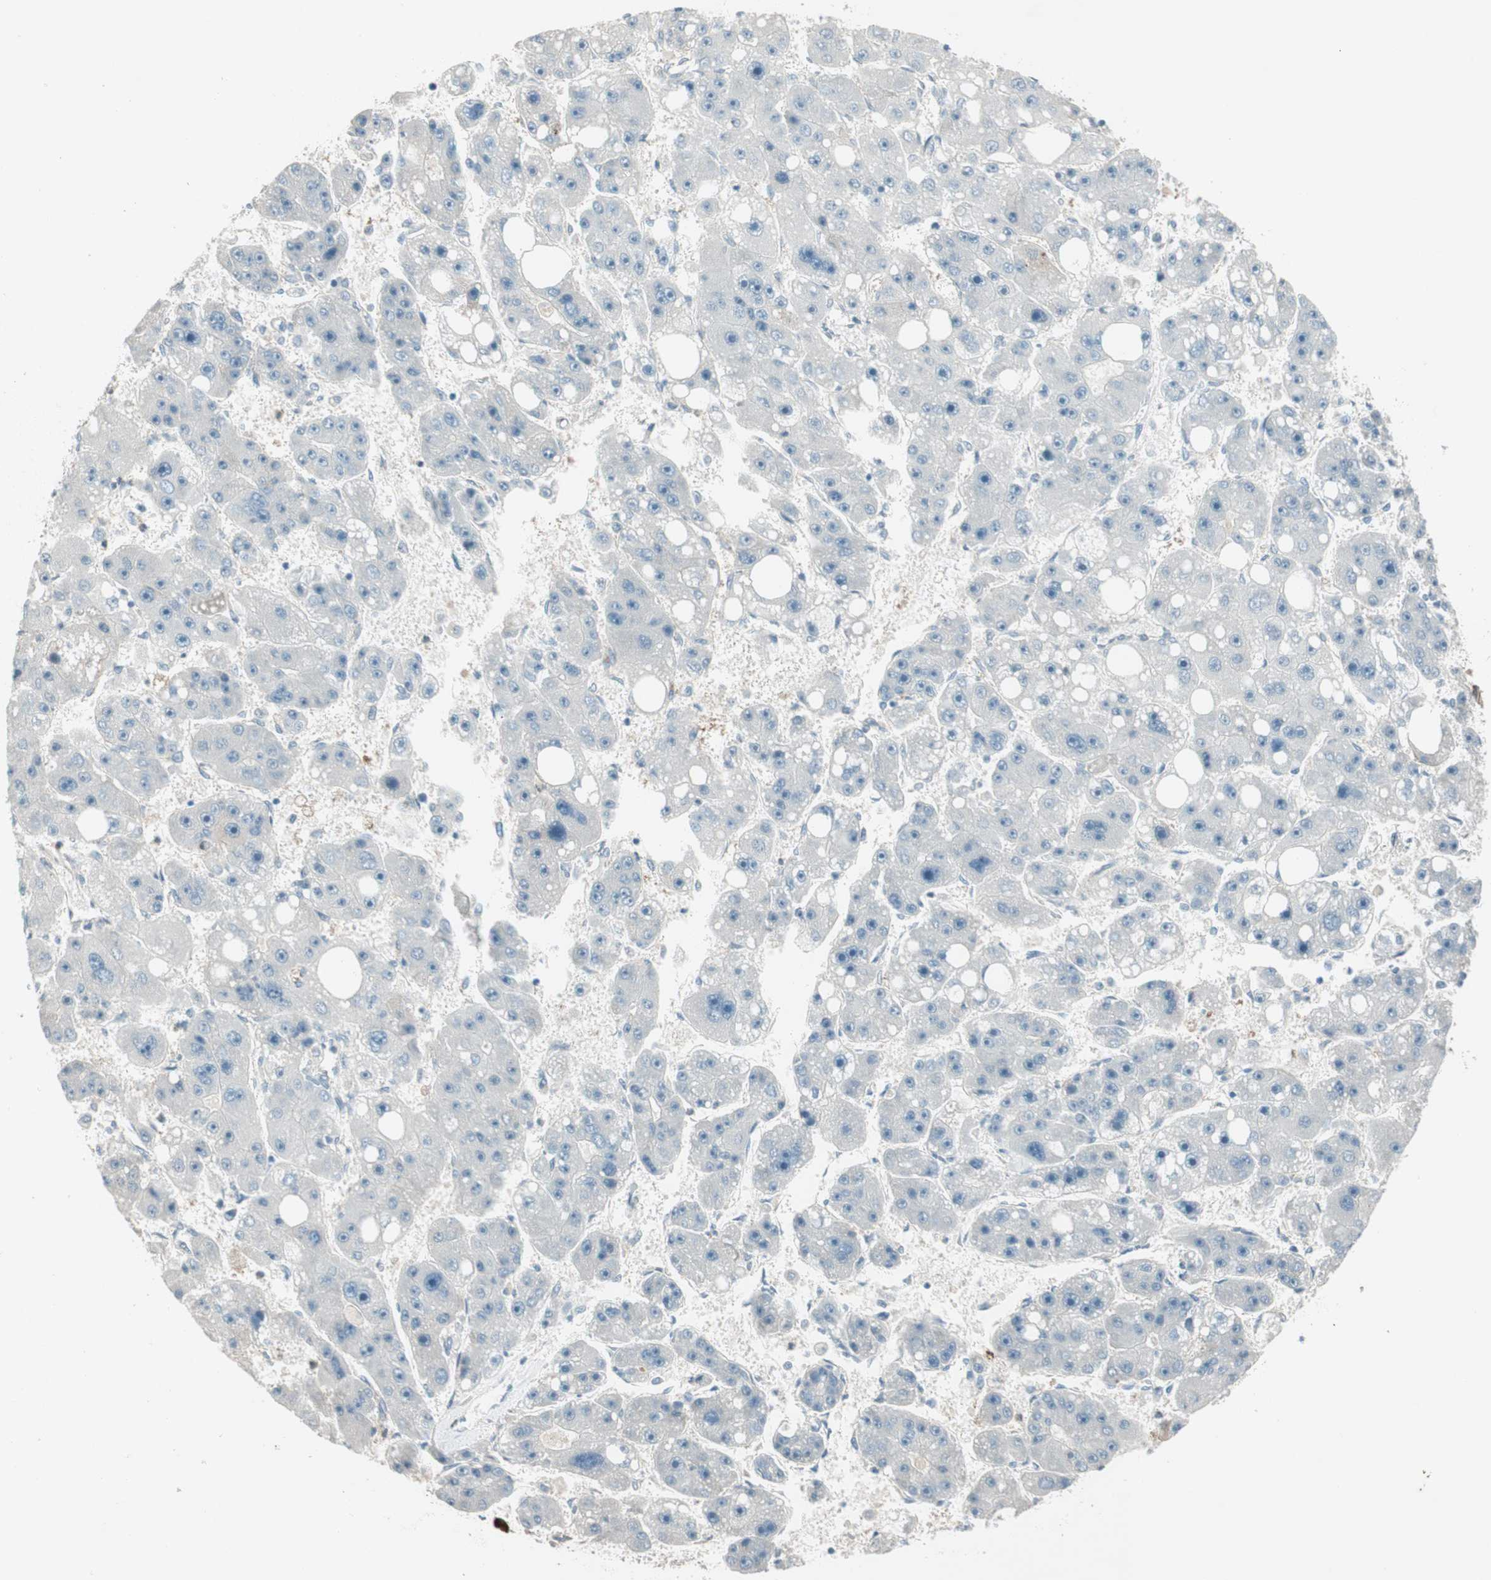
{"staining": {"intensity": "negative", "quantity": "none", "location": "none"}, "tissue": "liver cancer", "cell_type": "Tumor cells", "image_type": "cancer", "snomed": [{"axis": "morphology", "description": "Carcinoma, Hepatocellular, NOS"}, {"axis": "topography", "description": "Liver"}], "caption": "The image reveals no staining of tumor cells in liver cancer.", "gene": "CGRRF1", "patient": {"sex": "female", "age": 61}}